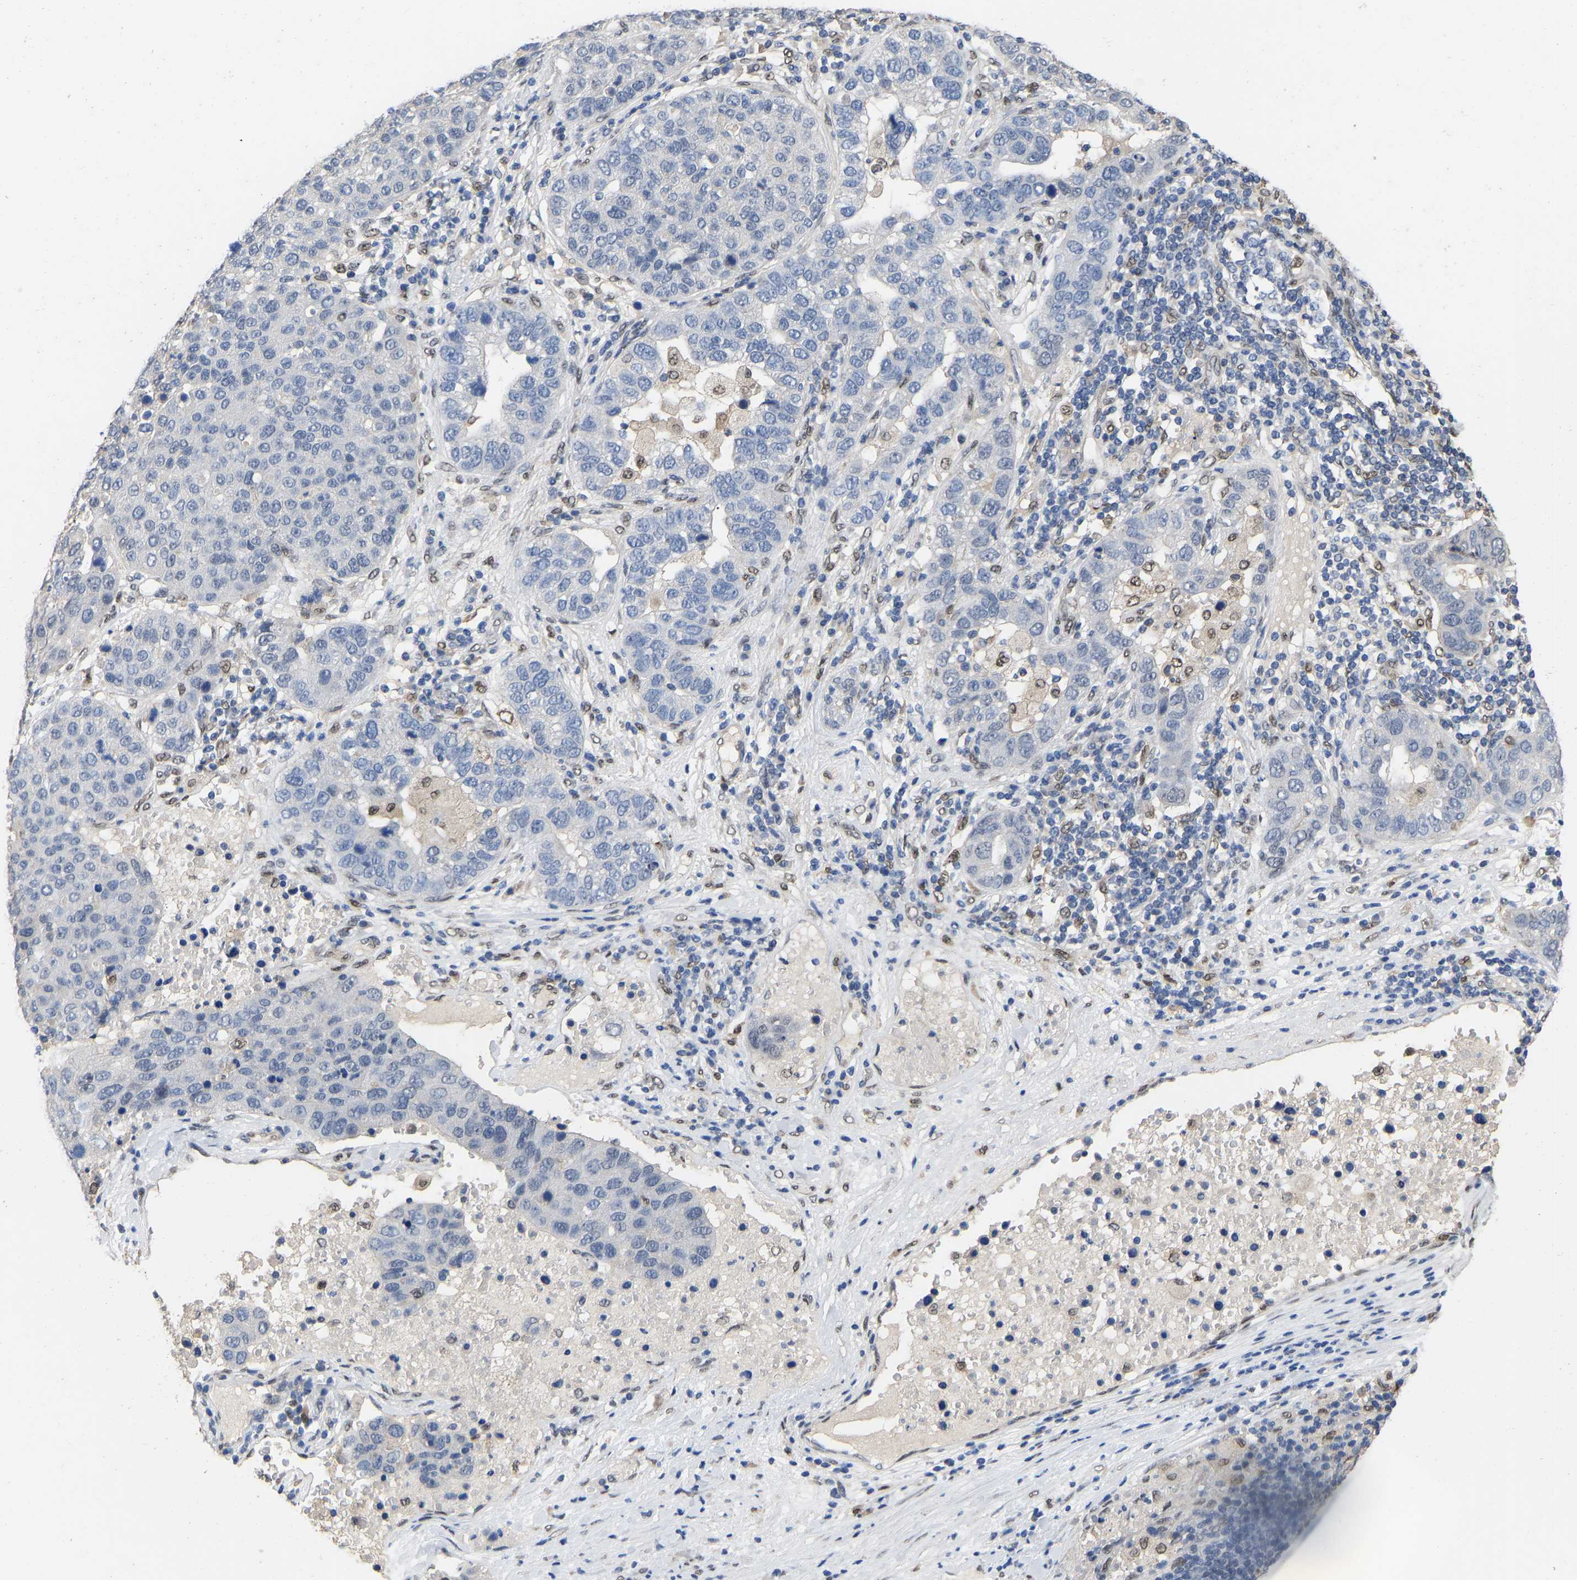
{"staining": {"intensity": "negative", "quantity": "none", "location": "none"}, "tissue": "pancreatic cancer", "cell_type": "Tumor cells", "image_type": "cancer", "snomed": [{"axis": "morphology", "description": "Adenocarcinoma, NOS"}, {"axis": "topography", "description": "Pancreas"}], "caption": "IHC micrograph of pancreatic adenocarcinoma stained for a protein (brown), which displays no positivity in tumor cells.", "gene": "QKI", "patient": {"sex": "female", "age": 61}}